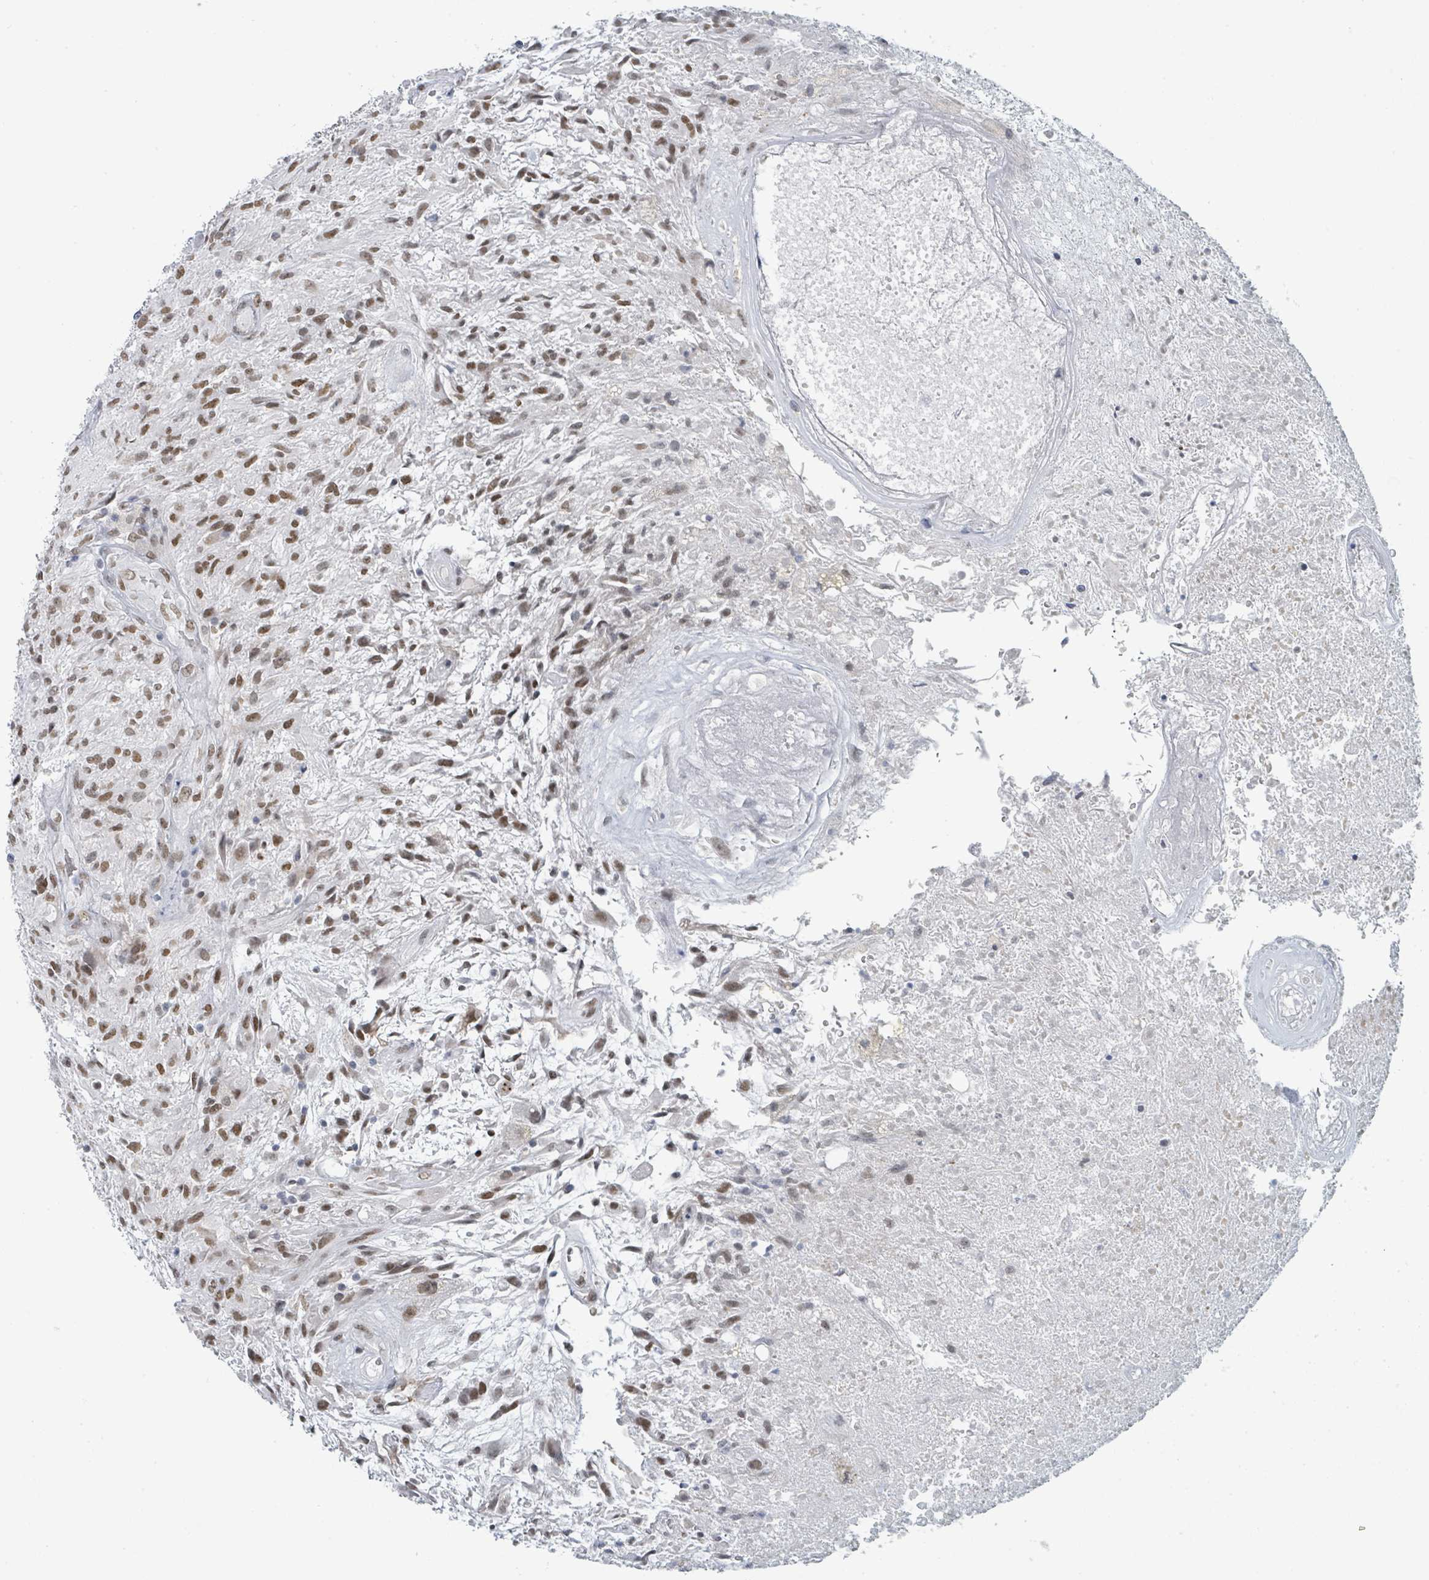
{"staining": {"intensity": "moderate", "quantity": ">75%", "location": "nuclear"}, "tissue": "glioma", "cell_type": "Tumor cells", "image_type": "cancer", "snomed": [{"axis": "morphology", "description": "Glioma, malignant, High grade"}, {"axis": "topography", "description": "Brain"}], "caption": "Glioma stained with DAB (3,3'-diaminobenzidine) IHC demonstrates medium levels of moderate nuclear positivity in approximately >75% of tumor cells.", "gene": "EHMT2", "patient": {"sex": "male", "age": 56}}